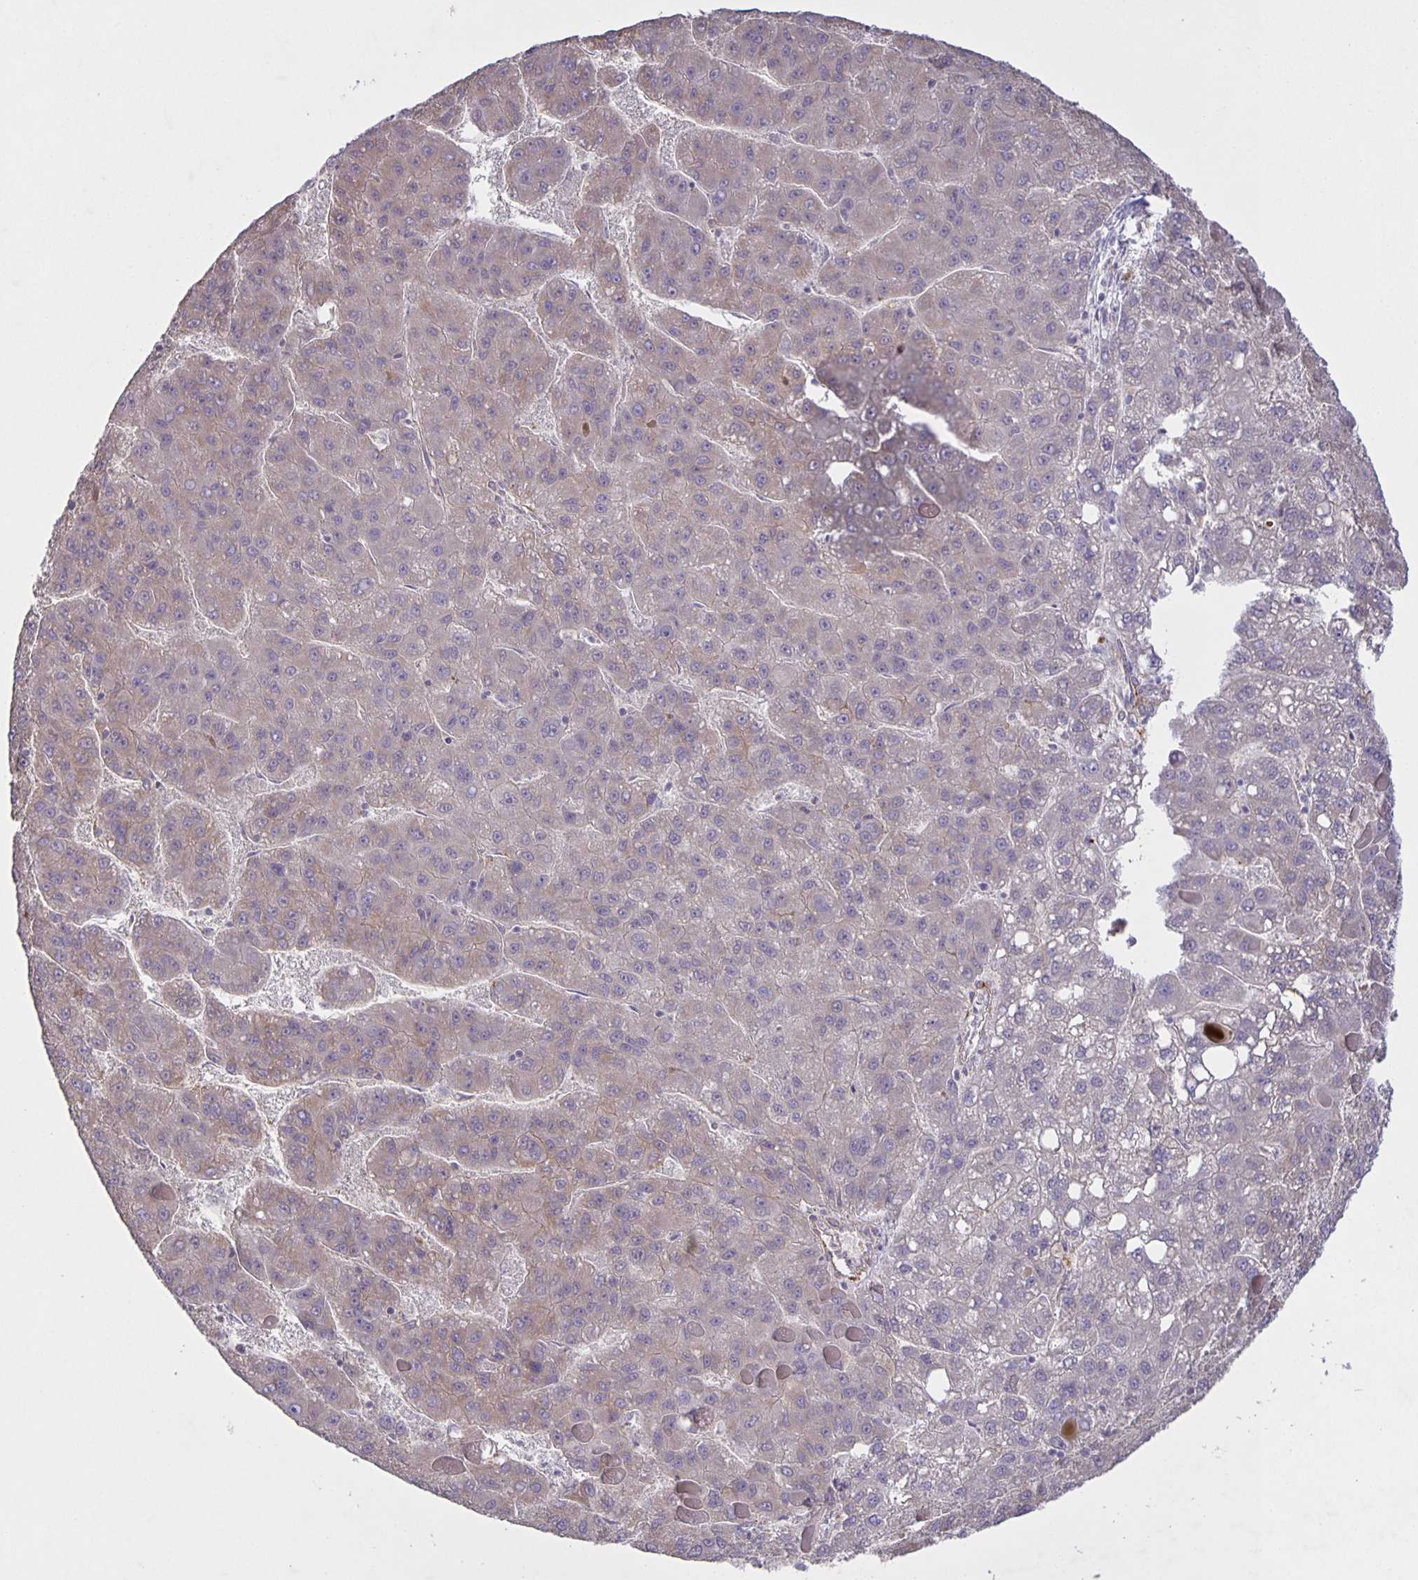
{"staining": {"intensity": "weak", "quantity": "<25%", "location": "cytoplasmic/membranous"}, "tissue": "liver cancer", "cell_type": "Tumor cells", "image_type": "cancer", "snomed": [{"axis": "morphology", "description": "Carcinoma, Hepatocellular, NOS"}, {"axis": "topography", "description": "Liver"}], "caption": "Immunohistochemistry photomicrograph of human hepatocellular carcinoma (liver) stained for a protein (brown), which displays no expression in tumor cells.", "gene": "SRCIN1", "patient": {"sex": "female", "age": 82}}